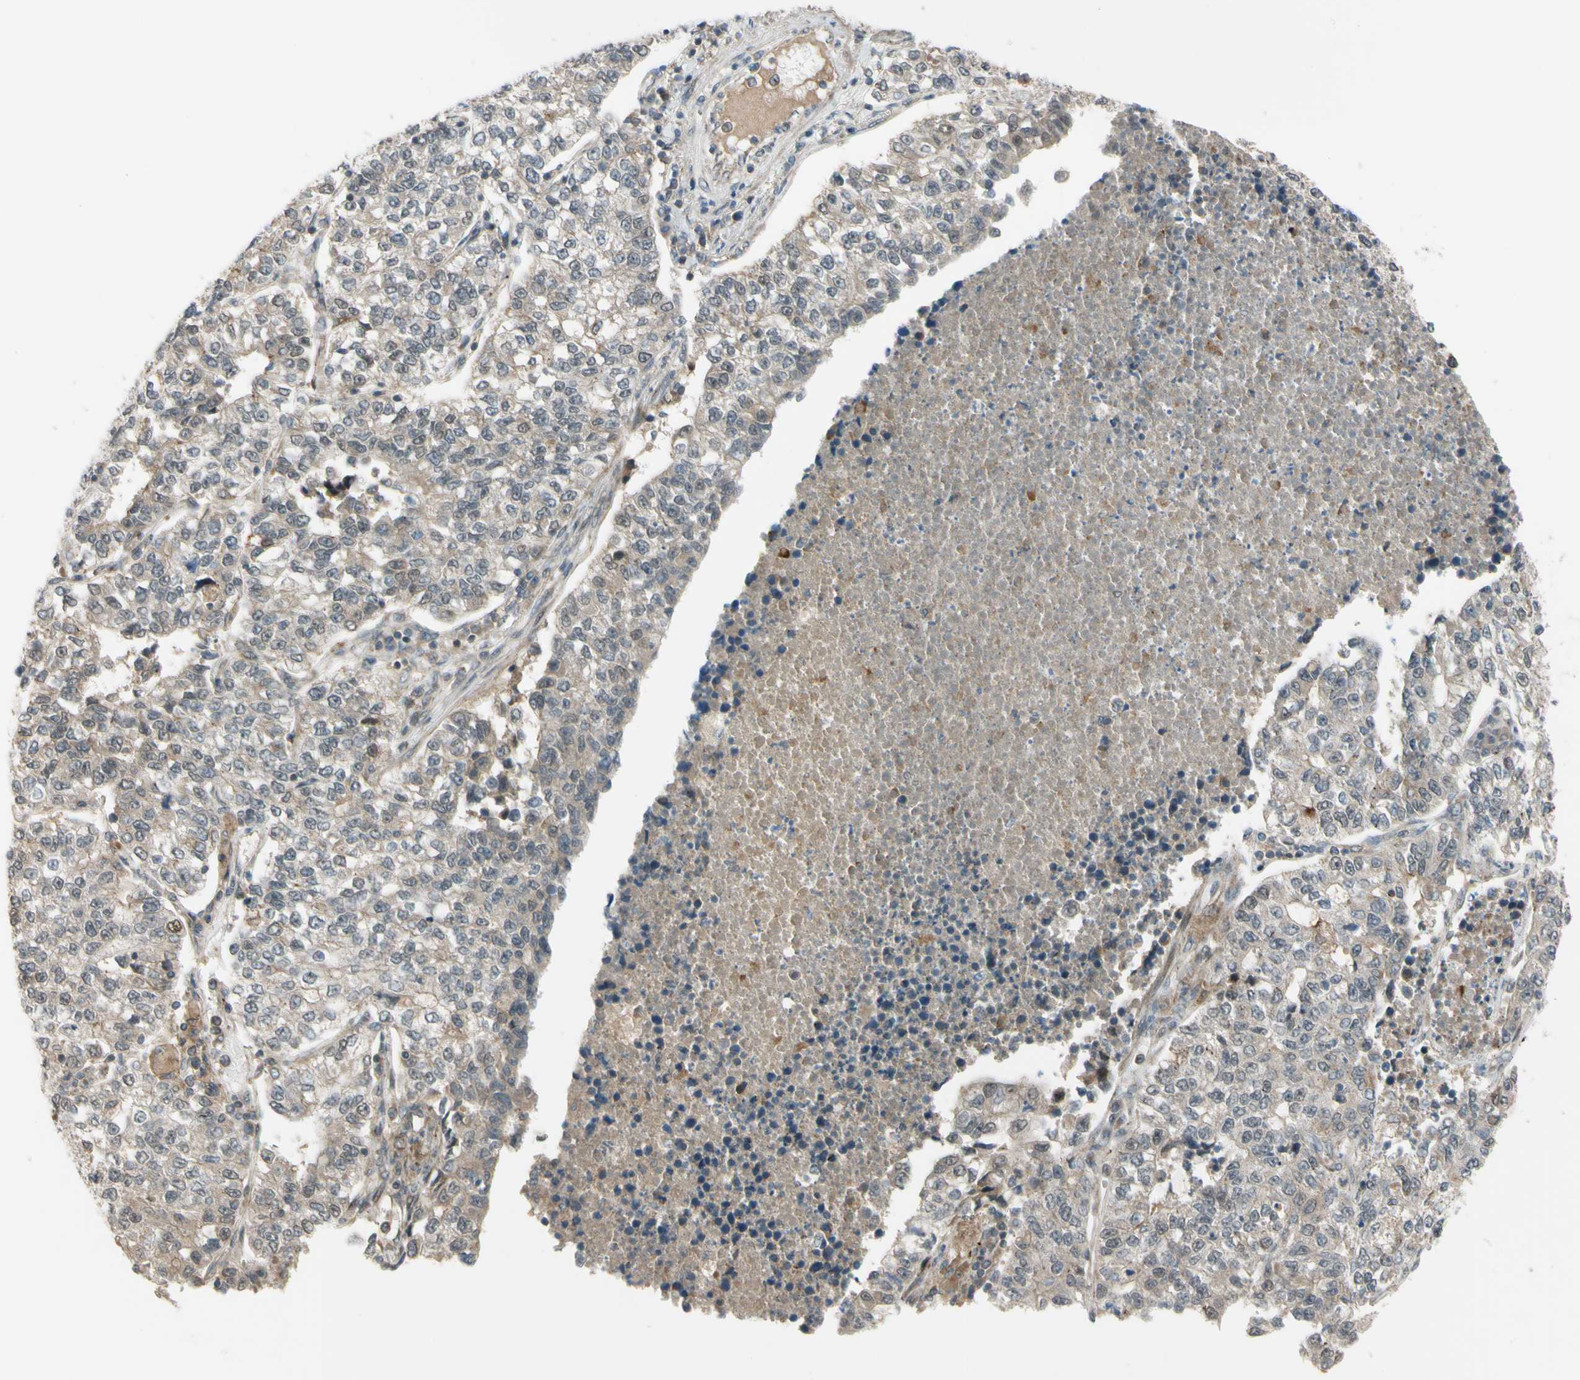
{"staining": {"intensity": "weak", "quantity": "25%-75%", "location": "cytoplasmic/membranous,nuclear"}, "tissue": "lung cancer", "cell_type": "Tumor cells", "image_type": "cancer", "snomed": [{"axis": "morphology", "description": "Adenocarcinoma, NOS"}, {"axis": "topography", "description": "Lung"}], "caption": "Lung adenocarcinoma tissue shows weak cytoplasmic/membranous and nuclear staining in about 25%-75% of tumor cells", "gene": "FLII", "patient": {"sex": "male", "age": 49}}